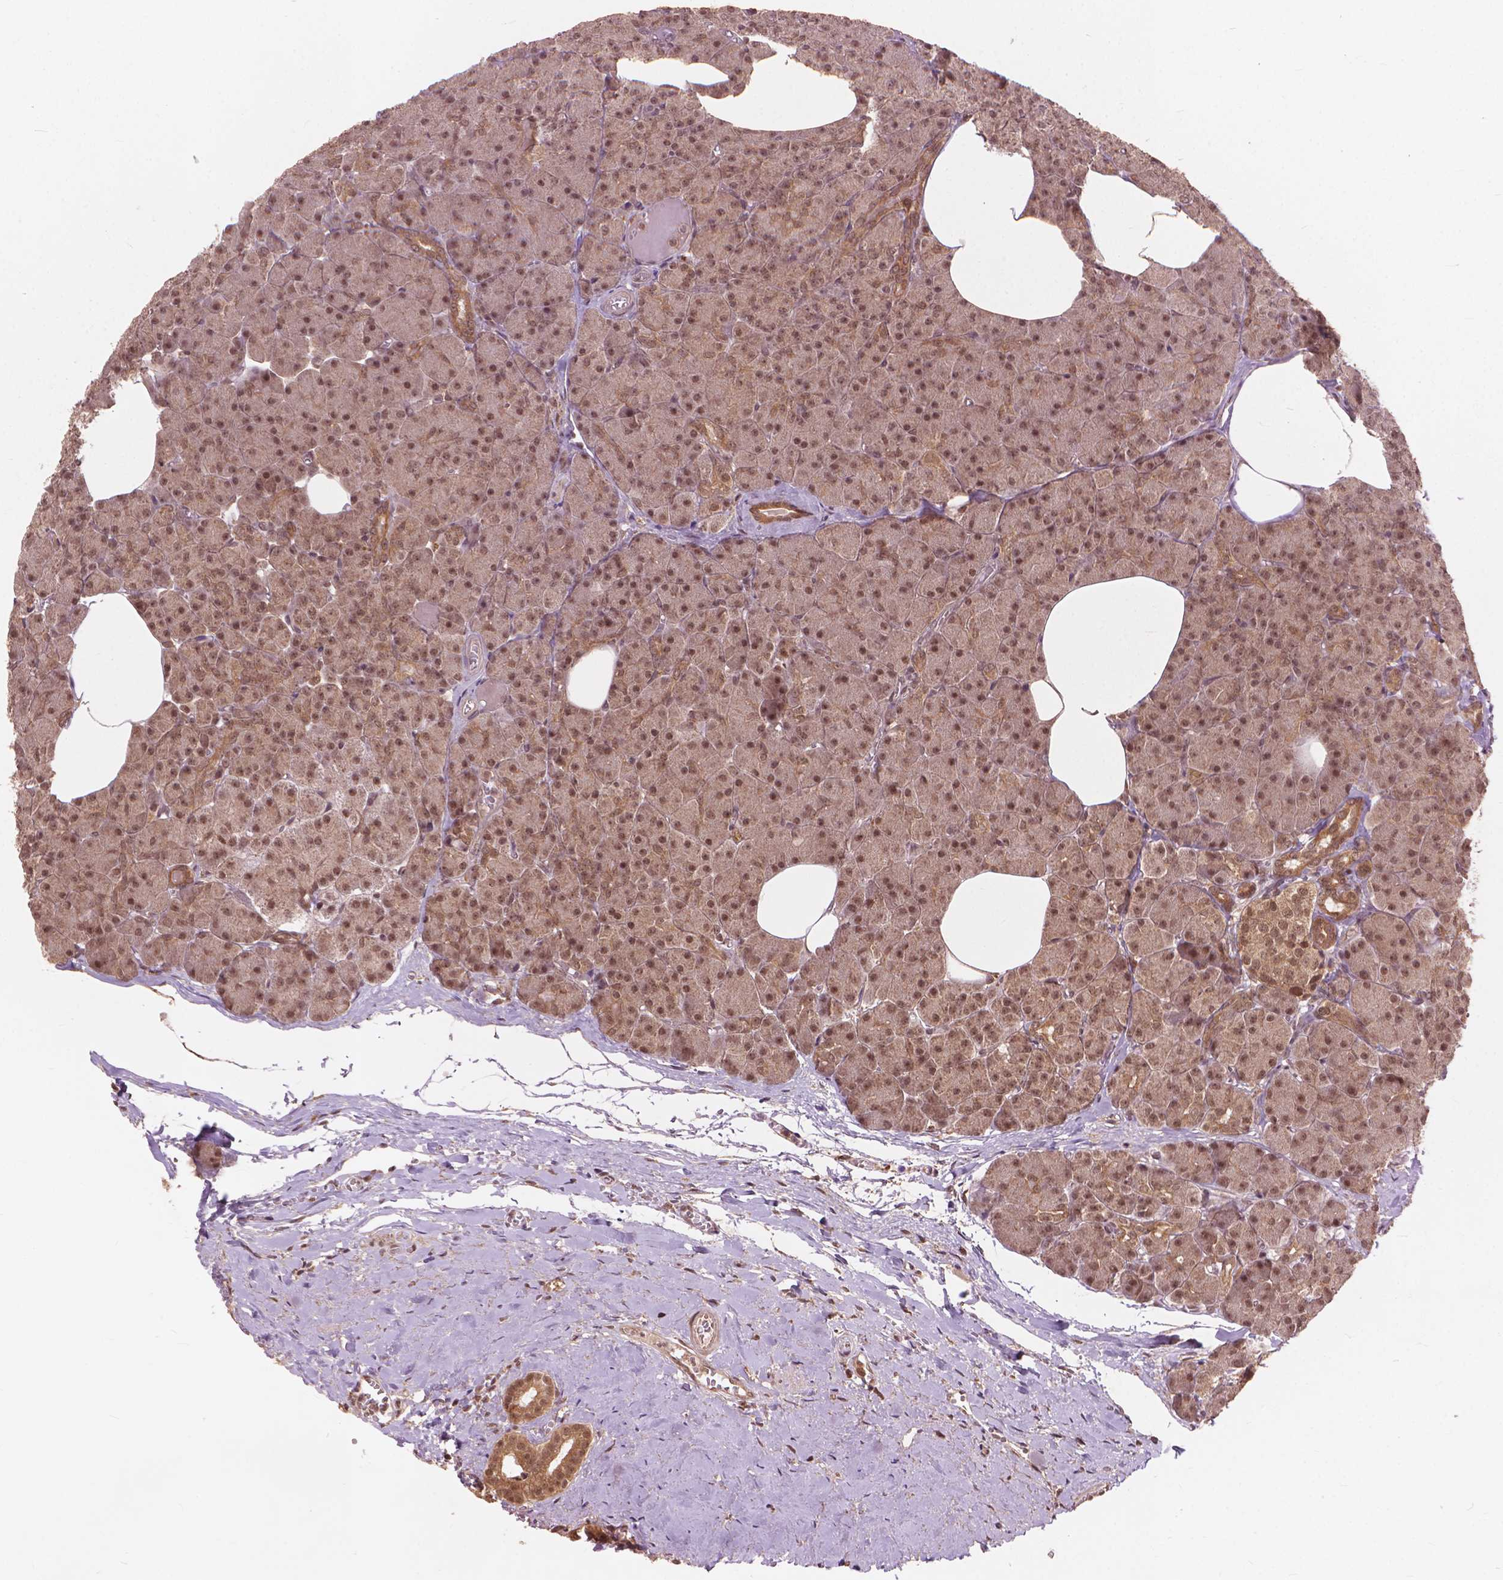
{"staining": {"intensity": "moderate", "quantity": "25%-75%", "location": "nuclear"}, "tissue": "pancreas", "cell_type": "Exocrine glandular cells", "image_type": "normal", "snomed": [{"axis": "morphology", "description": "Normal tissue, NOS"}, {"axis": "topography", "description": "Pancreas"}], "caption": "An IHC histopathology image of benign tissue is shown. Protein staining in brown shows moderate nuclear positivity in pancreas within exocrine glandular cells. The staining is performed using DAB (3,3'-diaminobenzidine) brown chromogen to label protein expression. The nuclei are counter-stained blue using hematoxylin.", "gene": "SSU72", "patient": {"sex": "female", "age": 45}}